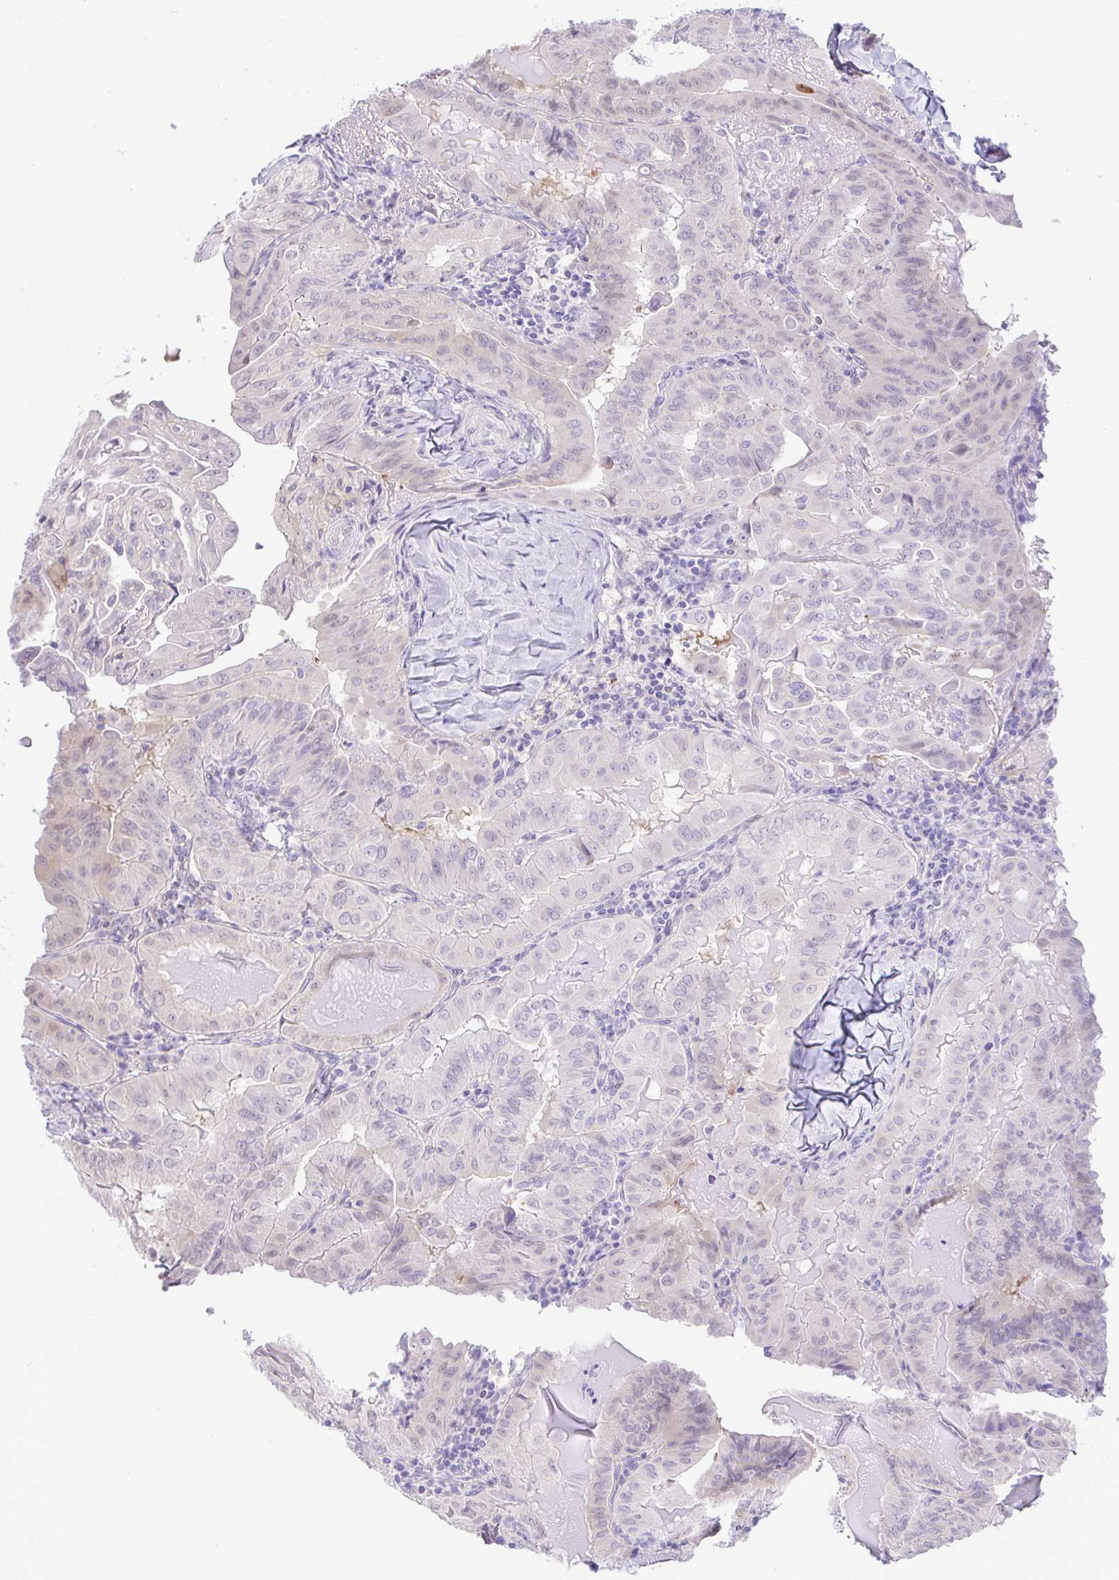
{"staining": {"intensity": "weak", "quantity": "<25%", "location": "nuclear"}, "tissue": "thyroid cancer", "cell_type": "Tumor cells", "image_type": "cancer", "snomed": [{"axis": "morphology", "description": "Papillary adenocarcinoma, NOS"}, {"axis": "topography", "description": "Thyroid gland"}], "caption": "High power microscopy photomicrograph of an immunohistochemistry histopathology image of papillary adenocarcinoma (thyroid), revealing no significant positivity in tumor cells.", "gene": "ZNF485", "patient": {"sex": "female", "age": 68}}